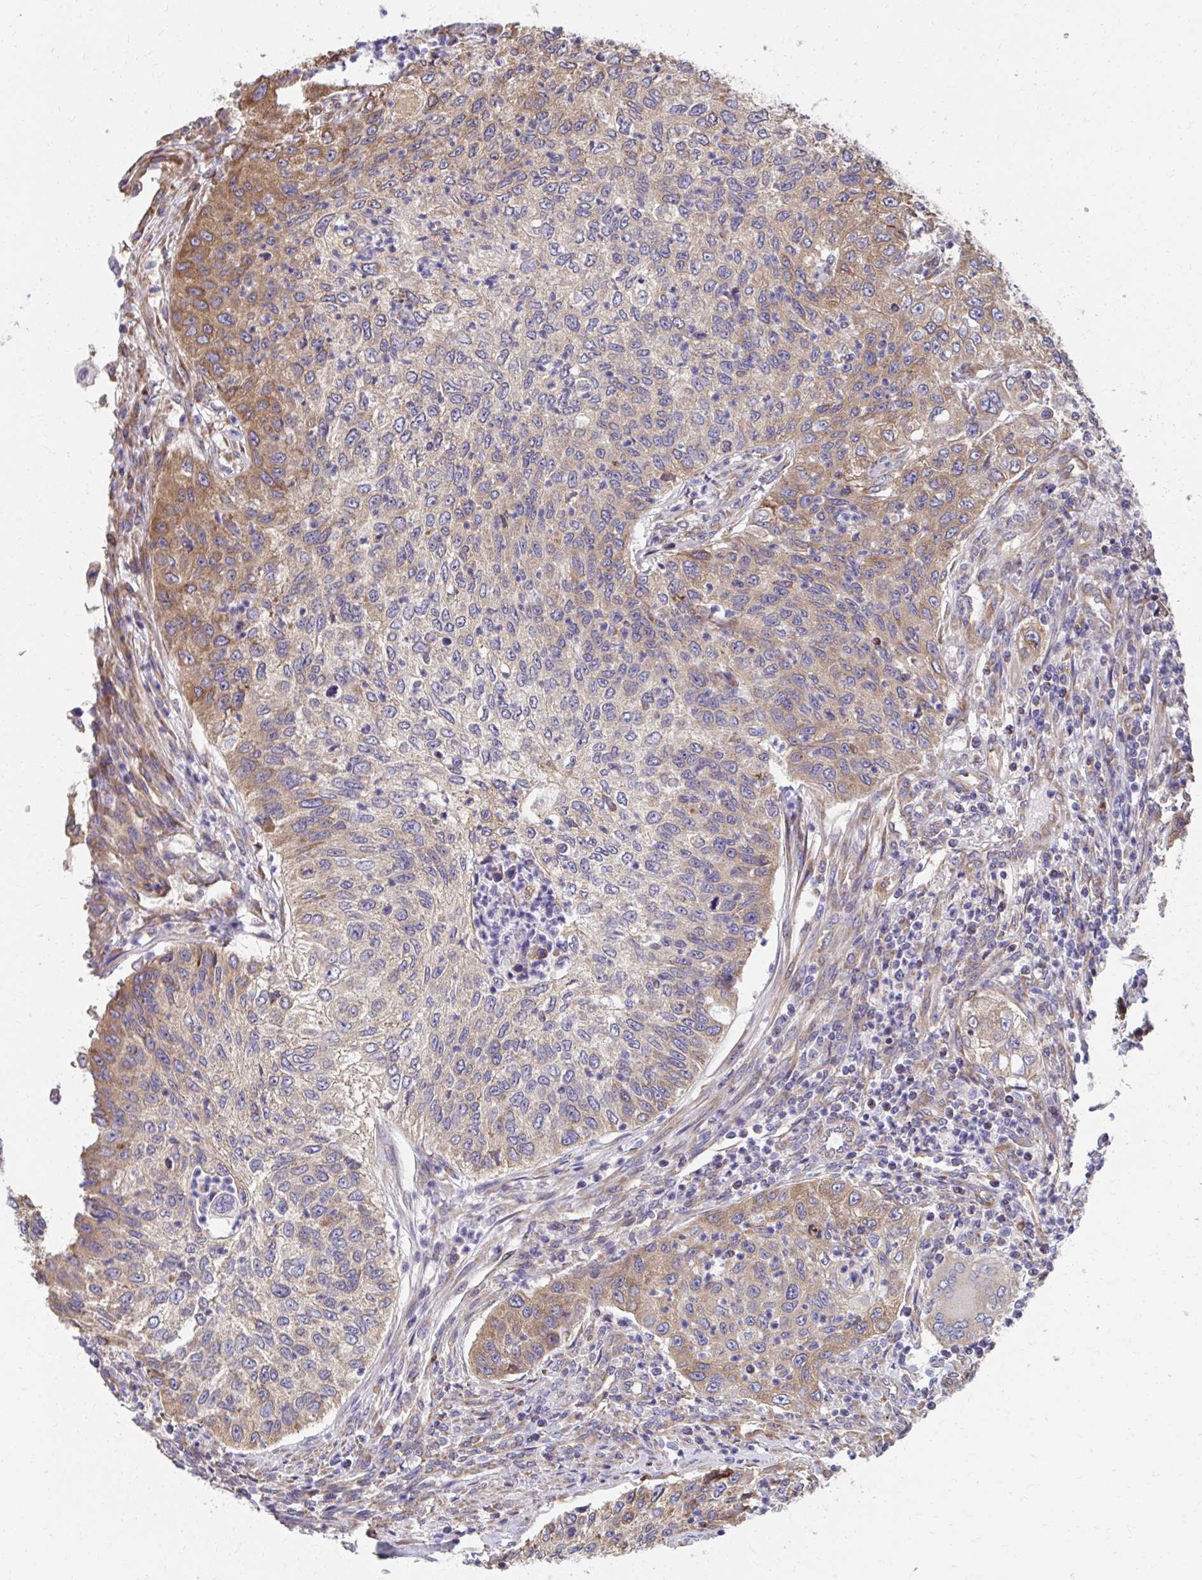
{"staining": {"intensity": "moderate", "quantity": "25%-75%", "location": "cytoplasmic/membranous"}, "tissue": "urothelial cancer", "cell_type": "Tumor cells", "image_type": "cancer", "snomed": [{"axis": "morphology", "description": "Urothelial carcinoma, High grade"}, {"axis": "topography", "description": "Urinary bladder"}], "caption": "Immunohistochemistry (IHC) staining of urothelial cancer, which exhibits medium levels of moderate cytoplasmic/membranous expression in about 25%-75% of tumor cells indicating moderate cytoplasmic/membranous protein staining. The staining was performed using DAB (3,3'-diaminobenzidine) (brown) for protein detection and nuclei were counterstained in hematoxylin (blue).", "gene": "ZNF778", "patient": {"sex": "female", "age": 60}}